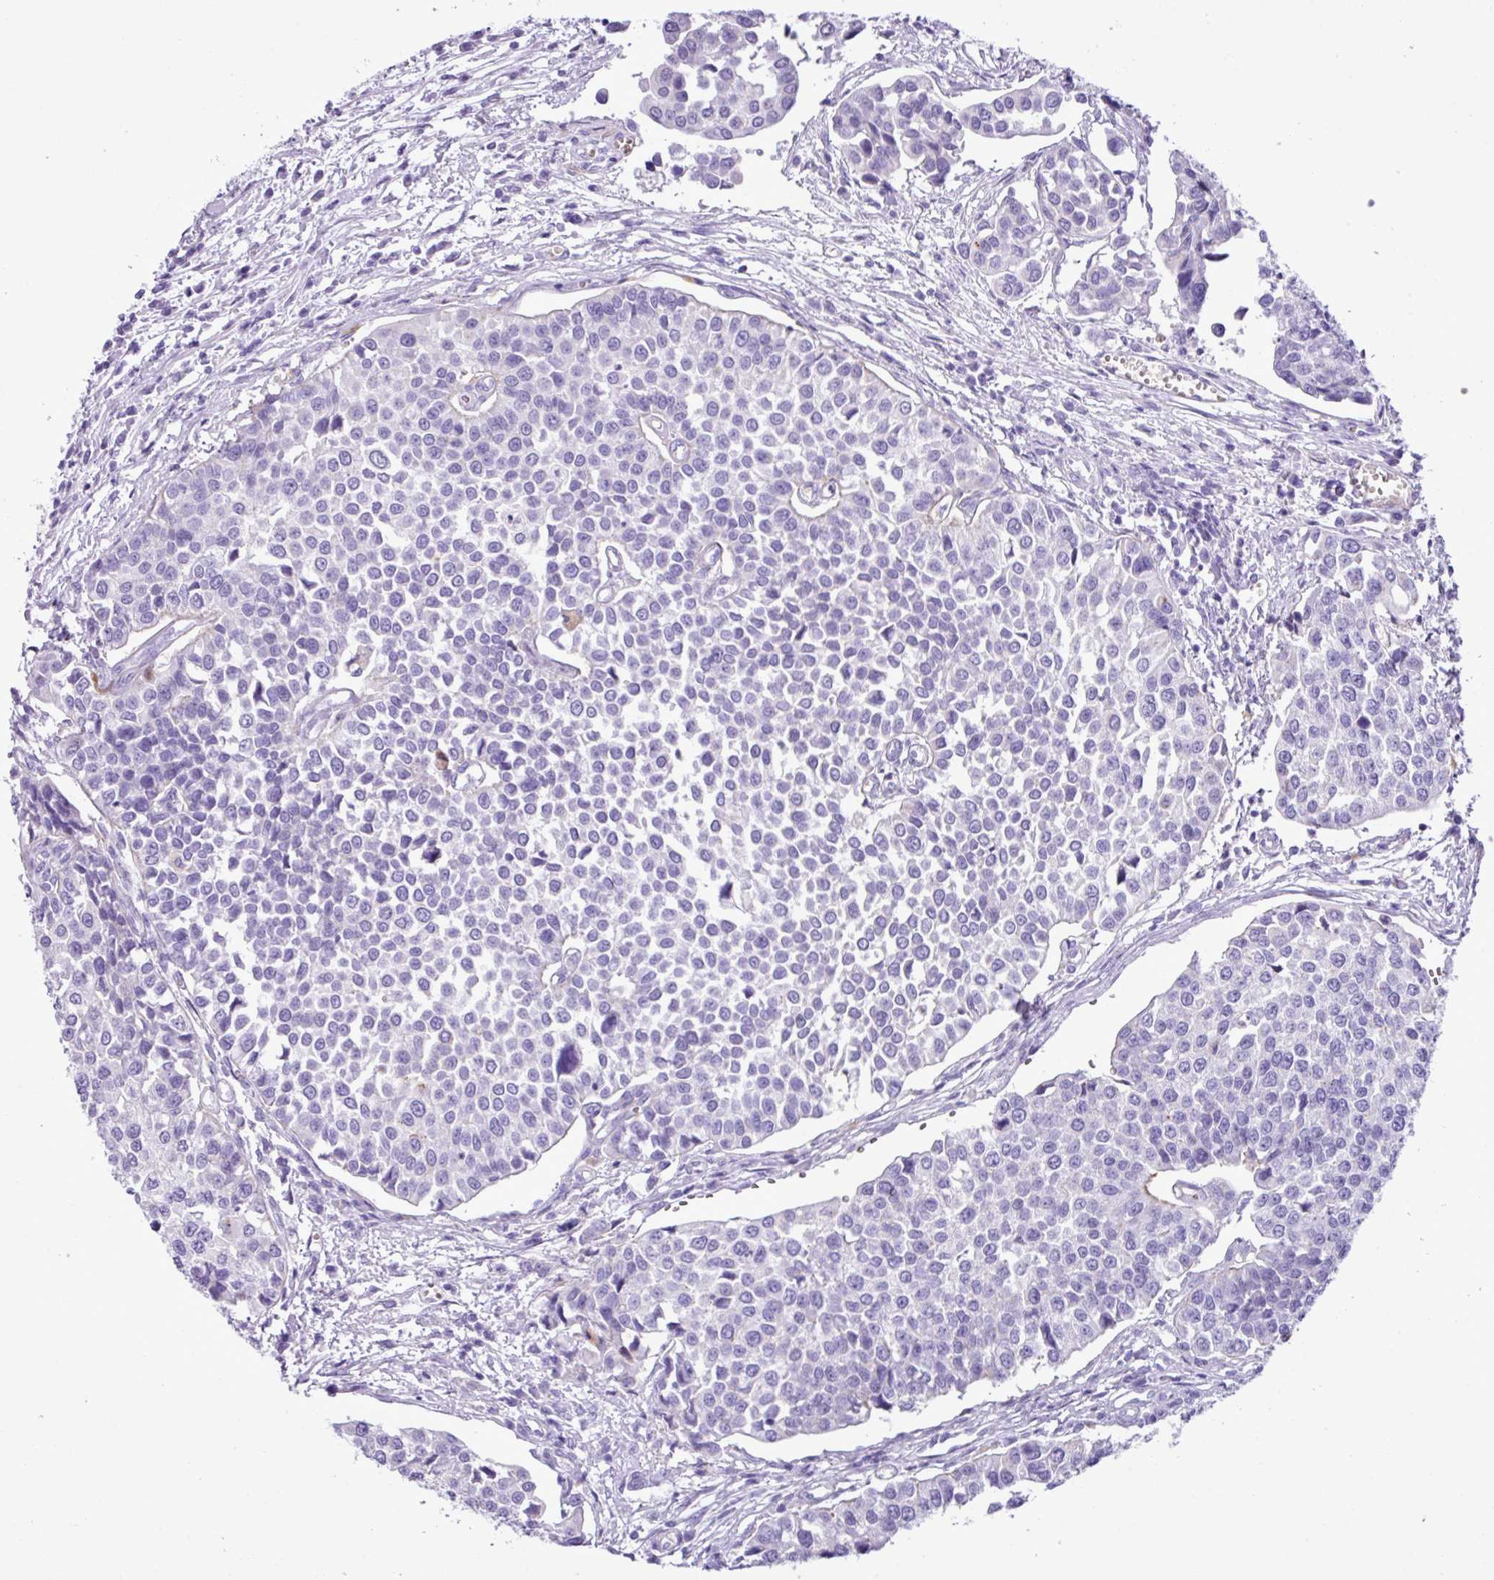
{"staining": {"intensity": "negative", "quantity": "none", "location": "none"}, "tissue": "urothelial cancer", "cell_type": "Tumor cells", "image_type": "cancer", "snomed": [{"axis": "morphology", "description": "Urothelial carcinoma, Low grade"}, {"axis": "topography", "description": "Urinary bladder"}], "caption": "There is no significant positivity in tumor cells of low-grade urothelial carcinoma.", "gene": "ZSCAN5A", "patient": {"sex": "female", "age": 78}}